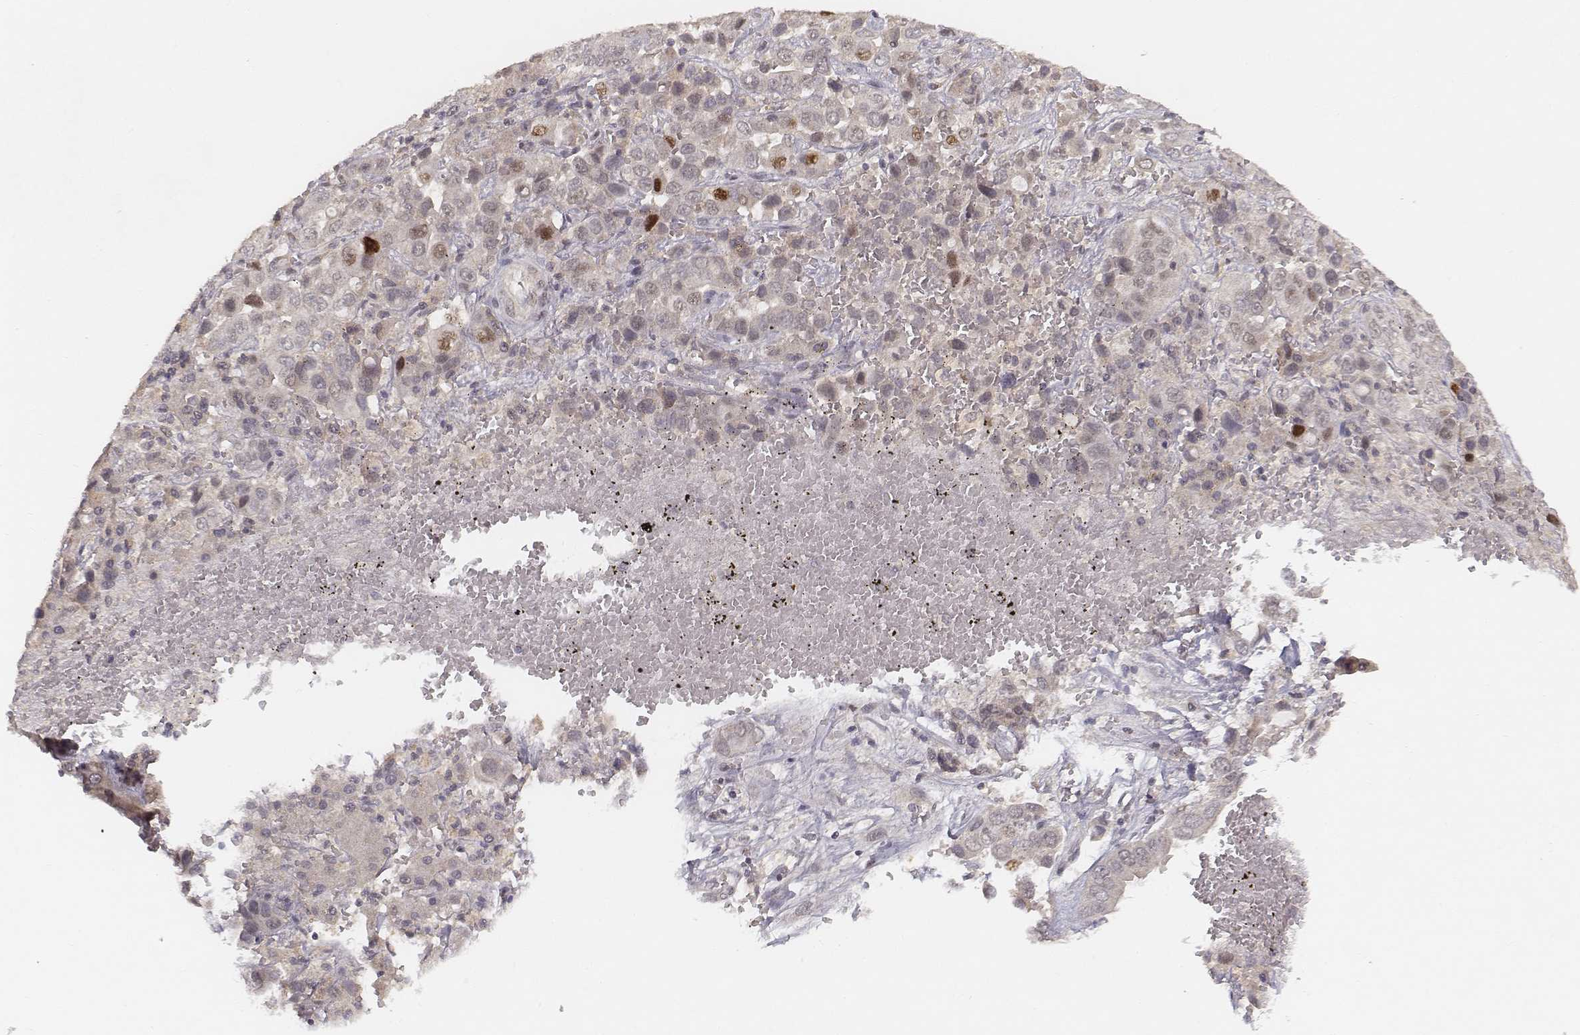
{"staining": {"intensity": "negative", "quantity": "none", "location": "none"}, "tissue": "liver cancer", "cell_type": "Tumor cells", "image_type": "cancer", "snomed": [{"axis": "morphology", "description": "Cholangiocarcinoma"}, {"axis": "topography", "description": "Liver"}], "caption": "Cholangiocarcinoma (liver) was stained to show a protein in brown. There is no significant positivity in tumor cells.", "gene": "FANCD2", "patient": {"sex": "female", "age": 52}}